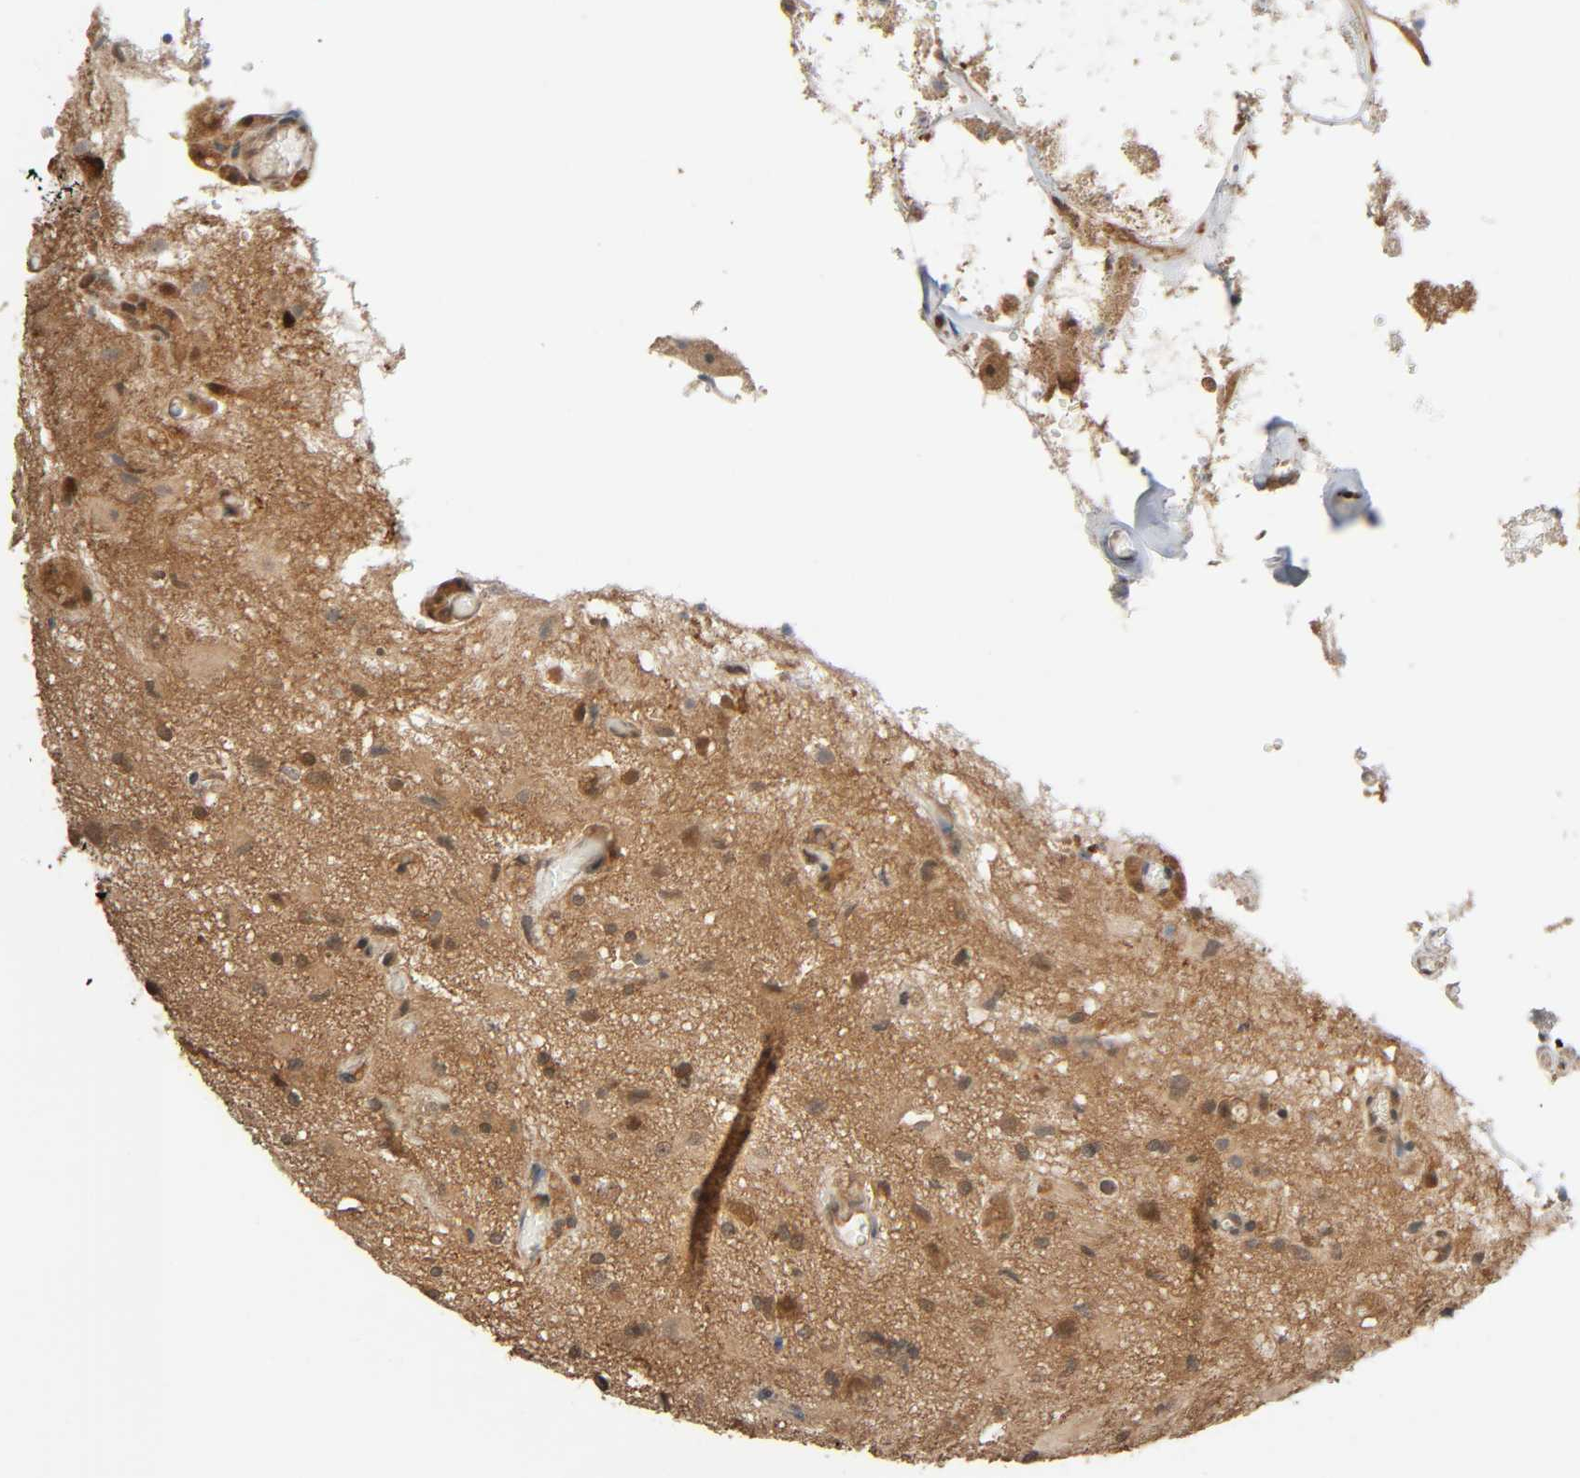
{"staining": {"intensity": "moderate", "quantity": "25%-75%", "location": "cytoplasmic/membranous,nuclear"}, "tissue": "glioma", "cell_type": "Tumor cells", "image_type": "cancer", "snomed": [{"axis": "morphology", "description": "Glioma, malignant, High grade"}, {"axis": "topography", "description": "Brain"}], "caption": "Tumor cells reveal medium levels of moderate cytoplasmic/membranous and nuclear expression in approximately 25%-75% of cells in human glioma.", "gene": "NEDD8", "patient": {"sex": "male", "age": 47}}